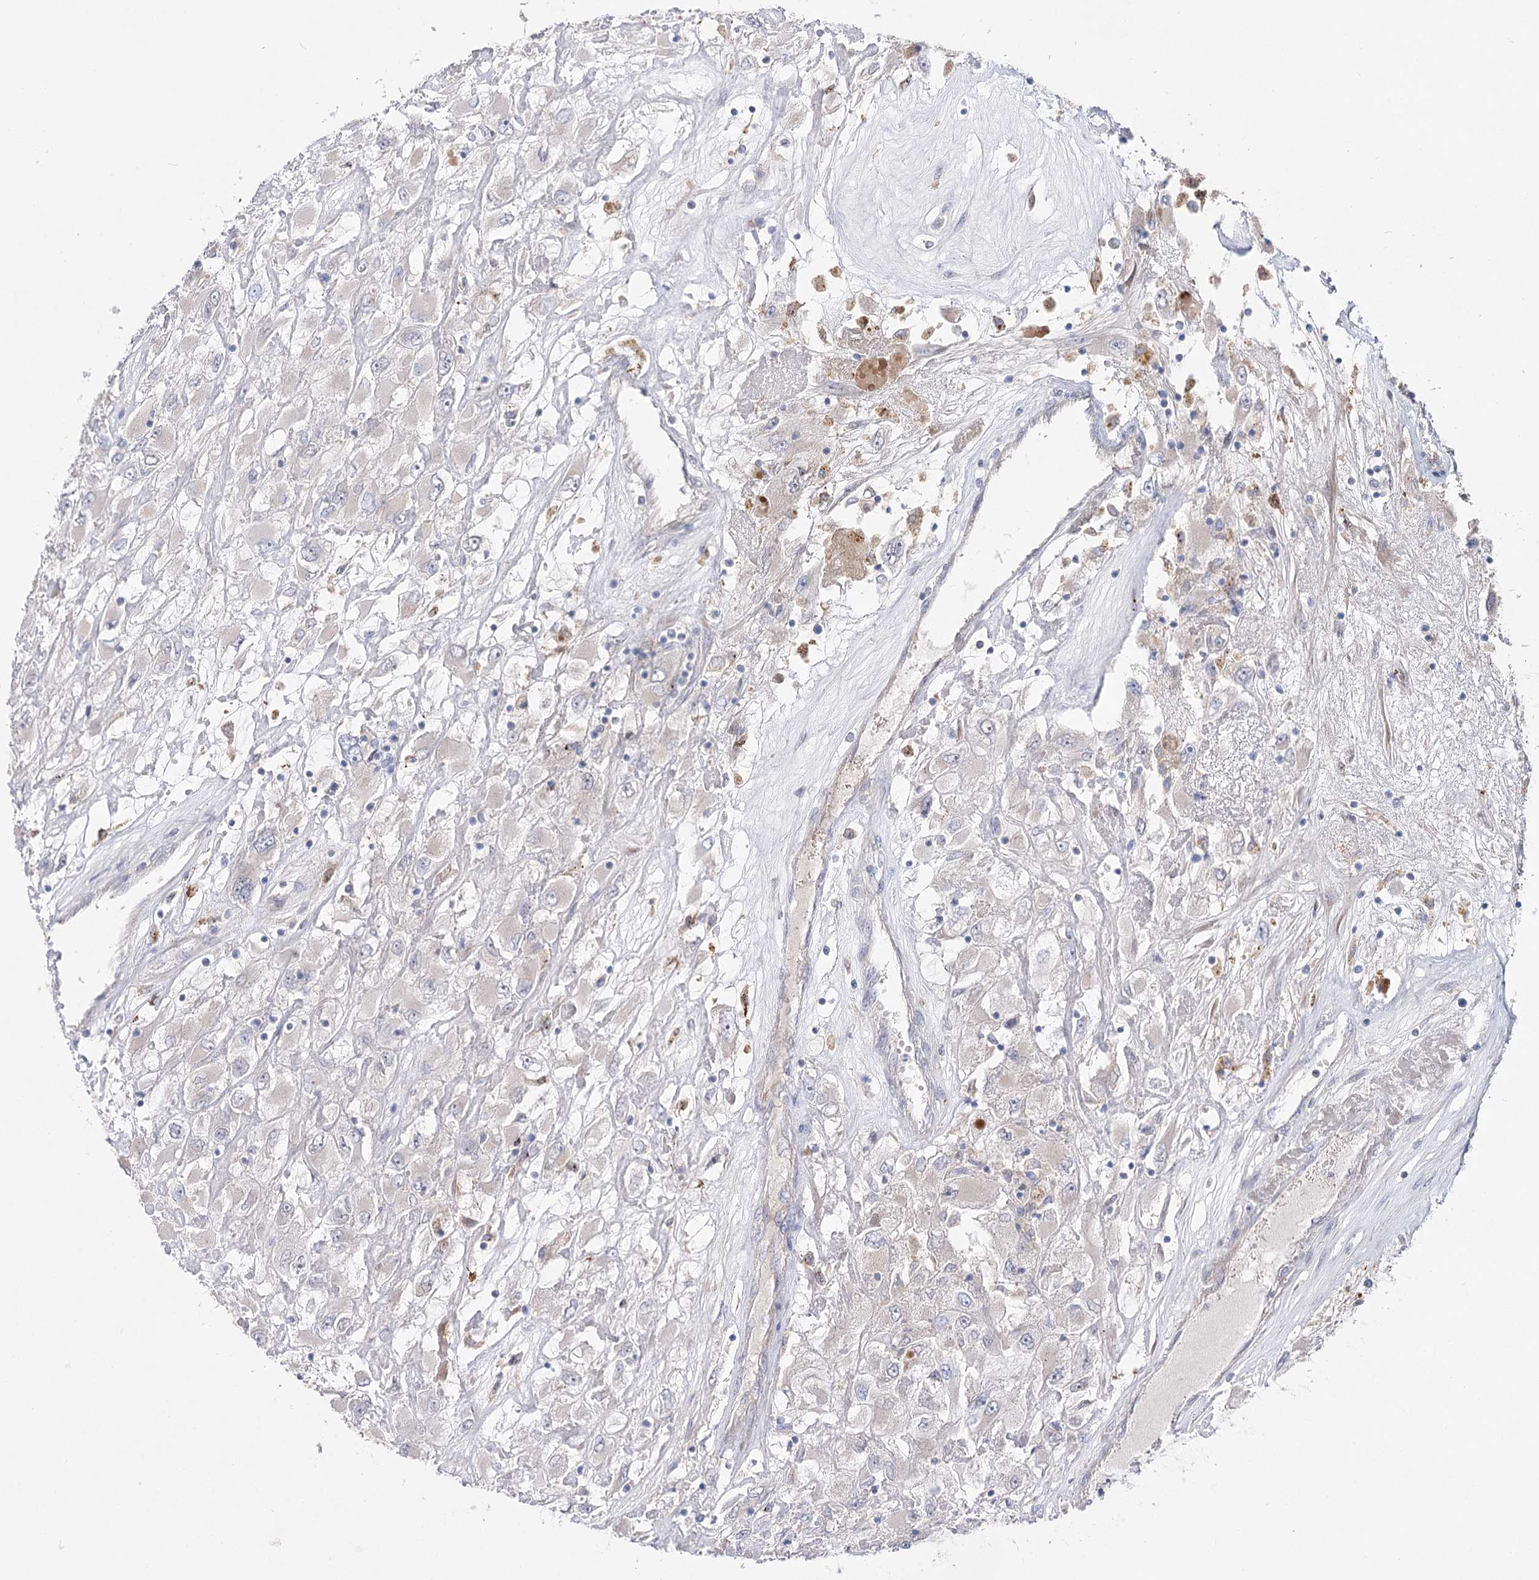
{"staining": {"intensity": "negative", "quantity": "none", "location": "none"}, "tissue": "renal cancer", "cell_type": "Tumor cells", "image_type": "cancer", "snomed": [{"axis": "morphology", "description": "Adenocarcinoma, NOS"}, {"axis": "topography", "description": "Kidney"}], "caption": "Immunohistochemical staining of human renal cancer displays no significant expression in tumor cells.", "gene": "NRAP", "patient": {"sex": "female", "age": 52}}